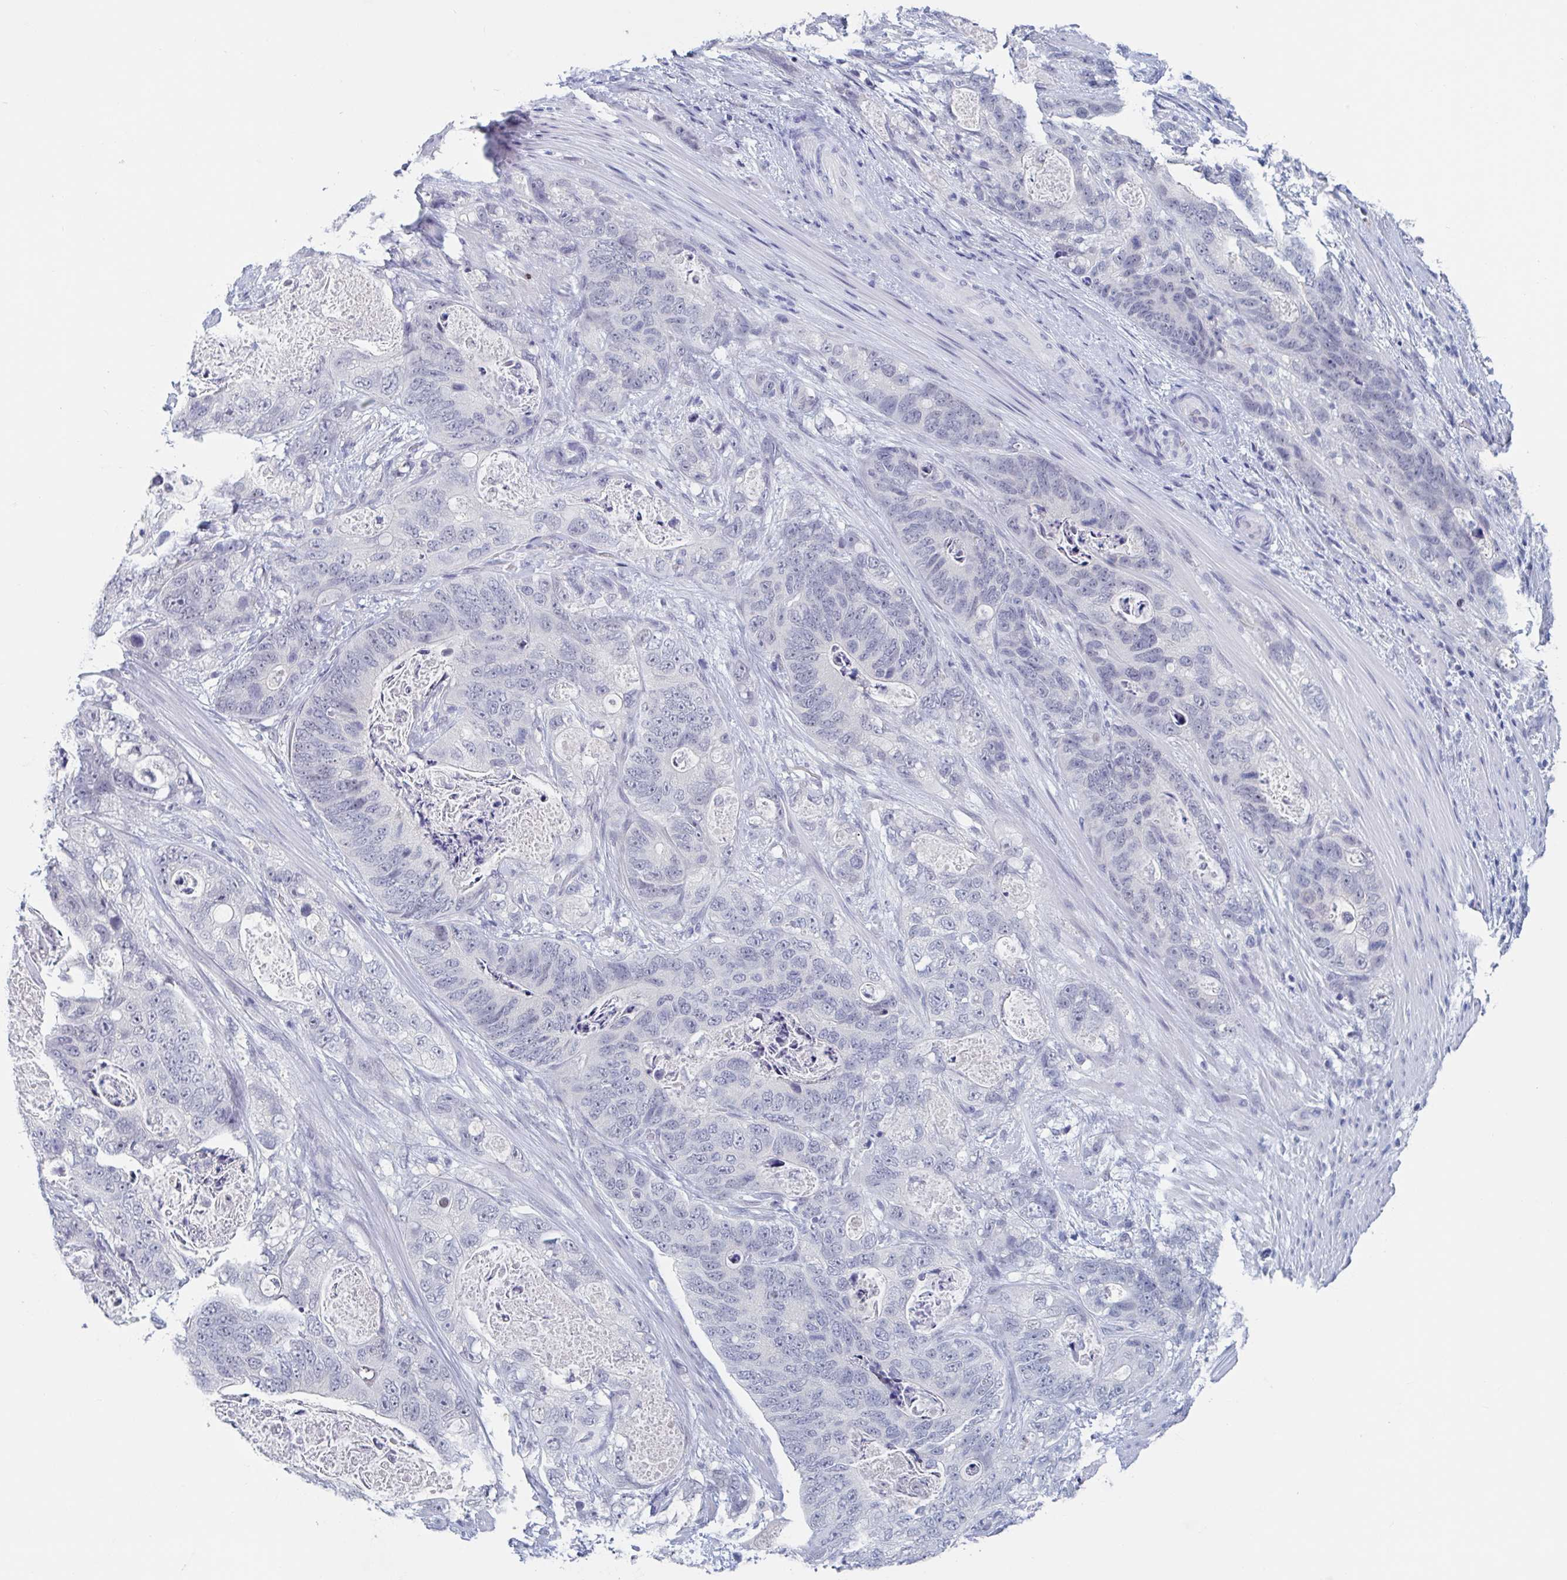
{"staining": {"intensity": "negative", "quantity": "none", "location": "none"}, "tissue": "stomach cancer", "cell_type": "Tumor cells", "image_type": "cancer", "snomed": [{"axis": "morphology", "description": "Normal tissue, NOS"}, {"axis": "morphology", "description": "Adenocarcinoma, NOS"}, {"axis": "topography", "description": "Stomach"}], "caption": "Tumor cells show no significant staining in stomach adenocarcinoma.", "gene": "KDM4D", "patient": {"sex": "female", "age": 89}}